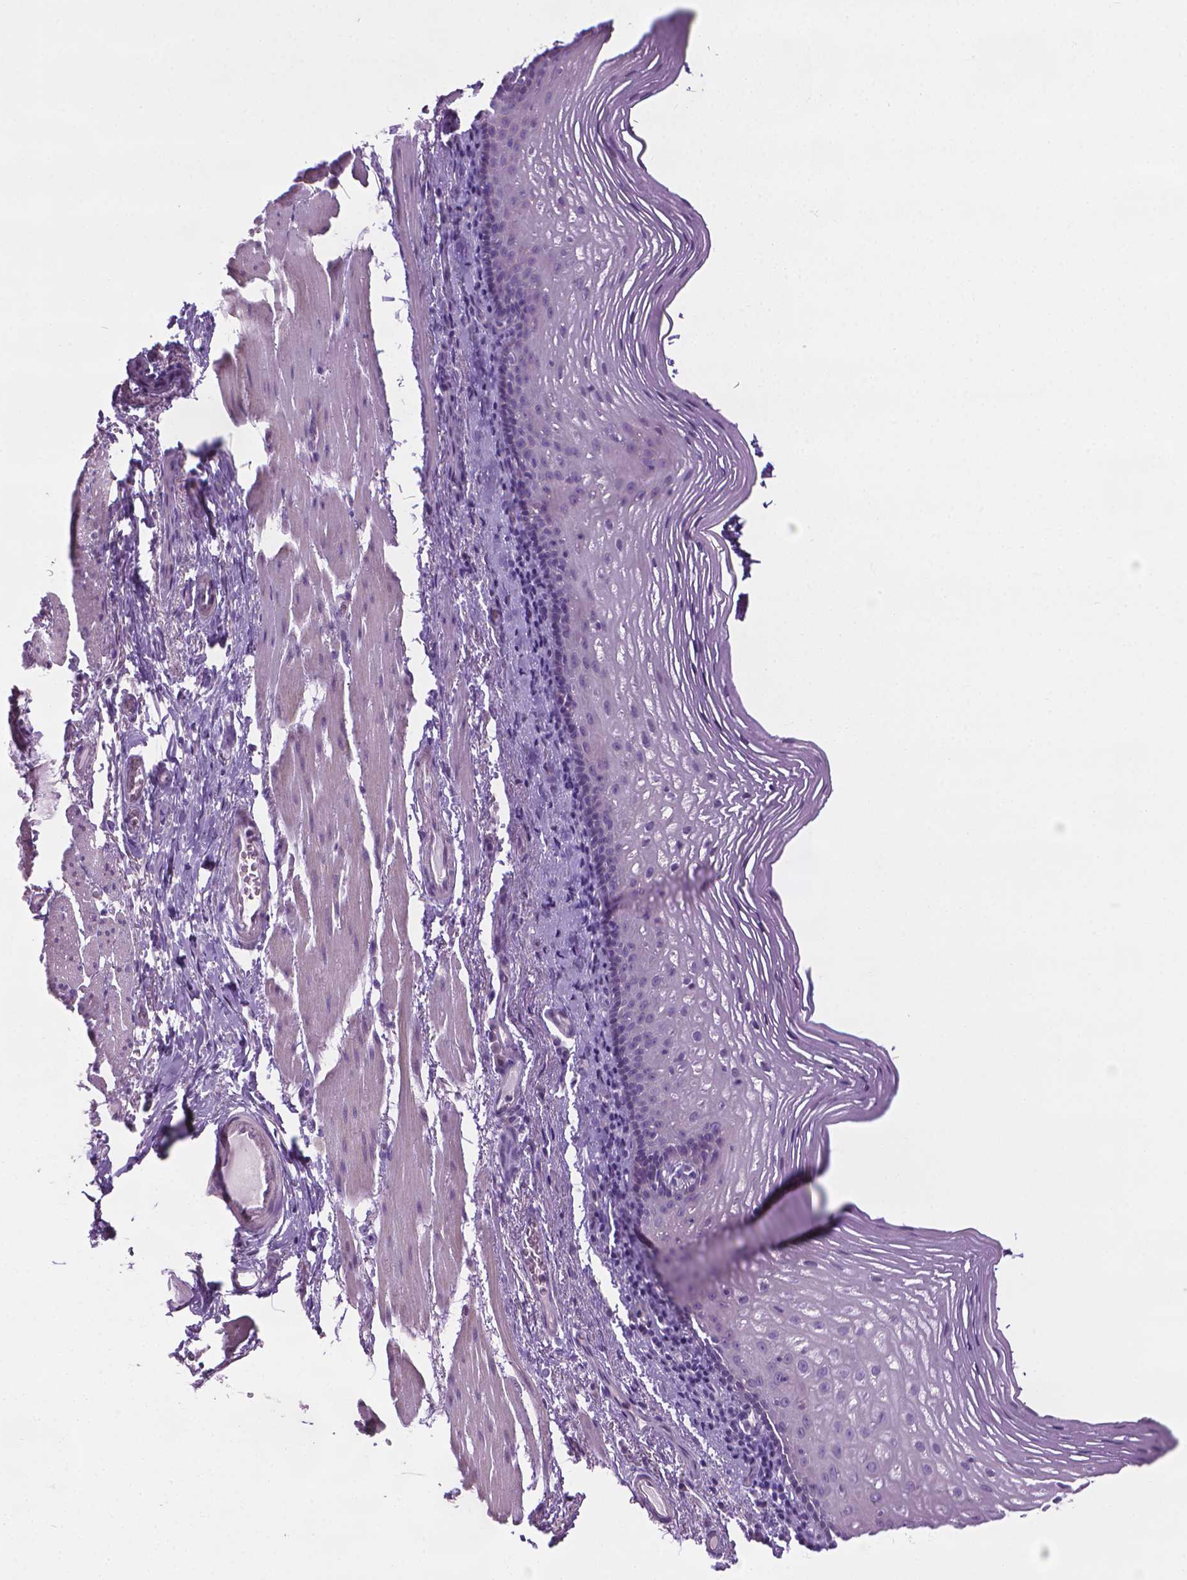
{"staining": {"intensity": "negative", "quantity": "none", "location": "none"}, "tissue": "esophagus", "cell_type": "Squamous epithelial cells", "image_type": "normal", "snomed": [{"axis": "morphology", "description": "Normal tissue, NOS"}, {"axis": "topography", "description": "Esophagus"}], "caption": "A photomicrograph of esophagus stained for a protein demonstrates no brown staining in squamous epithelial cells. The staining was performed using DAB to visualize the protein expression in brown, while the nuclei were stained in blue with hematoxylin (Magnification: 20x).", "gene": "DNAI7", "patient": {"sex": "male", "age": 76}}